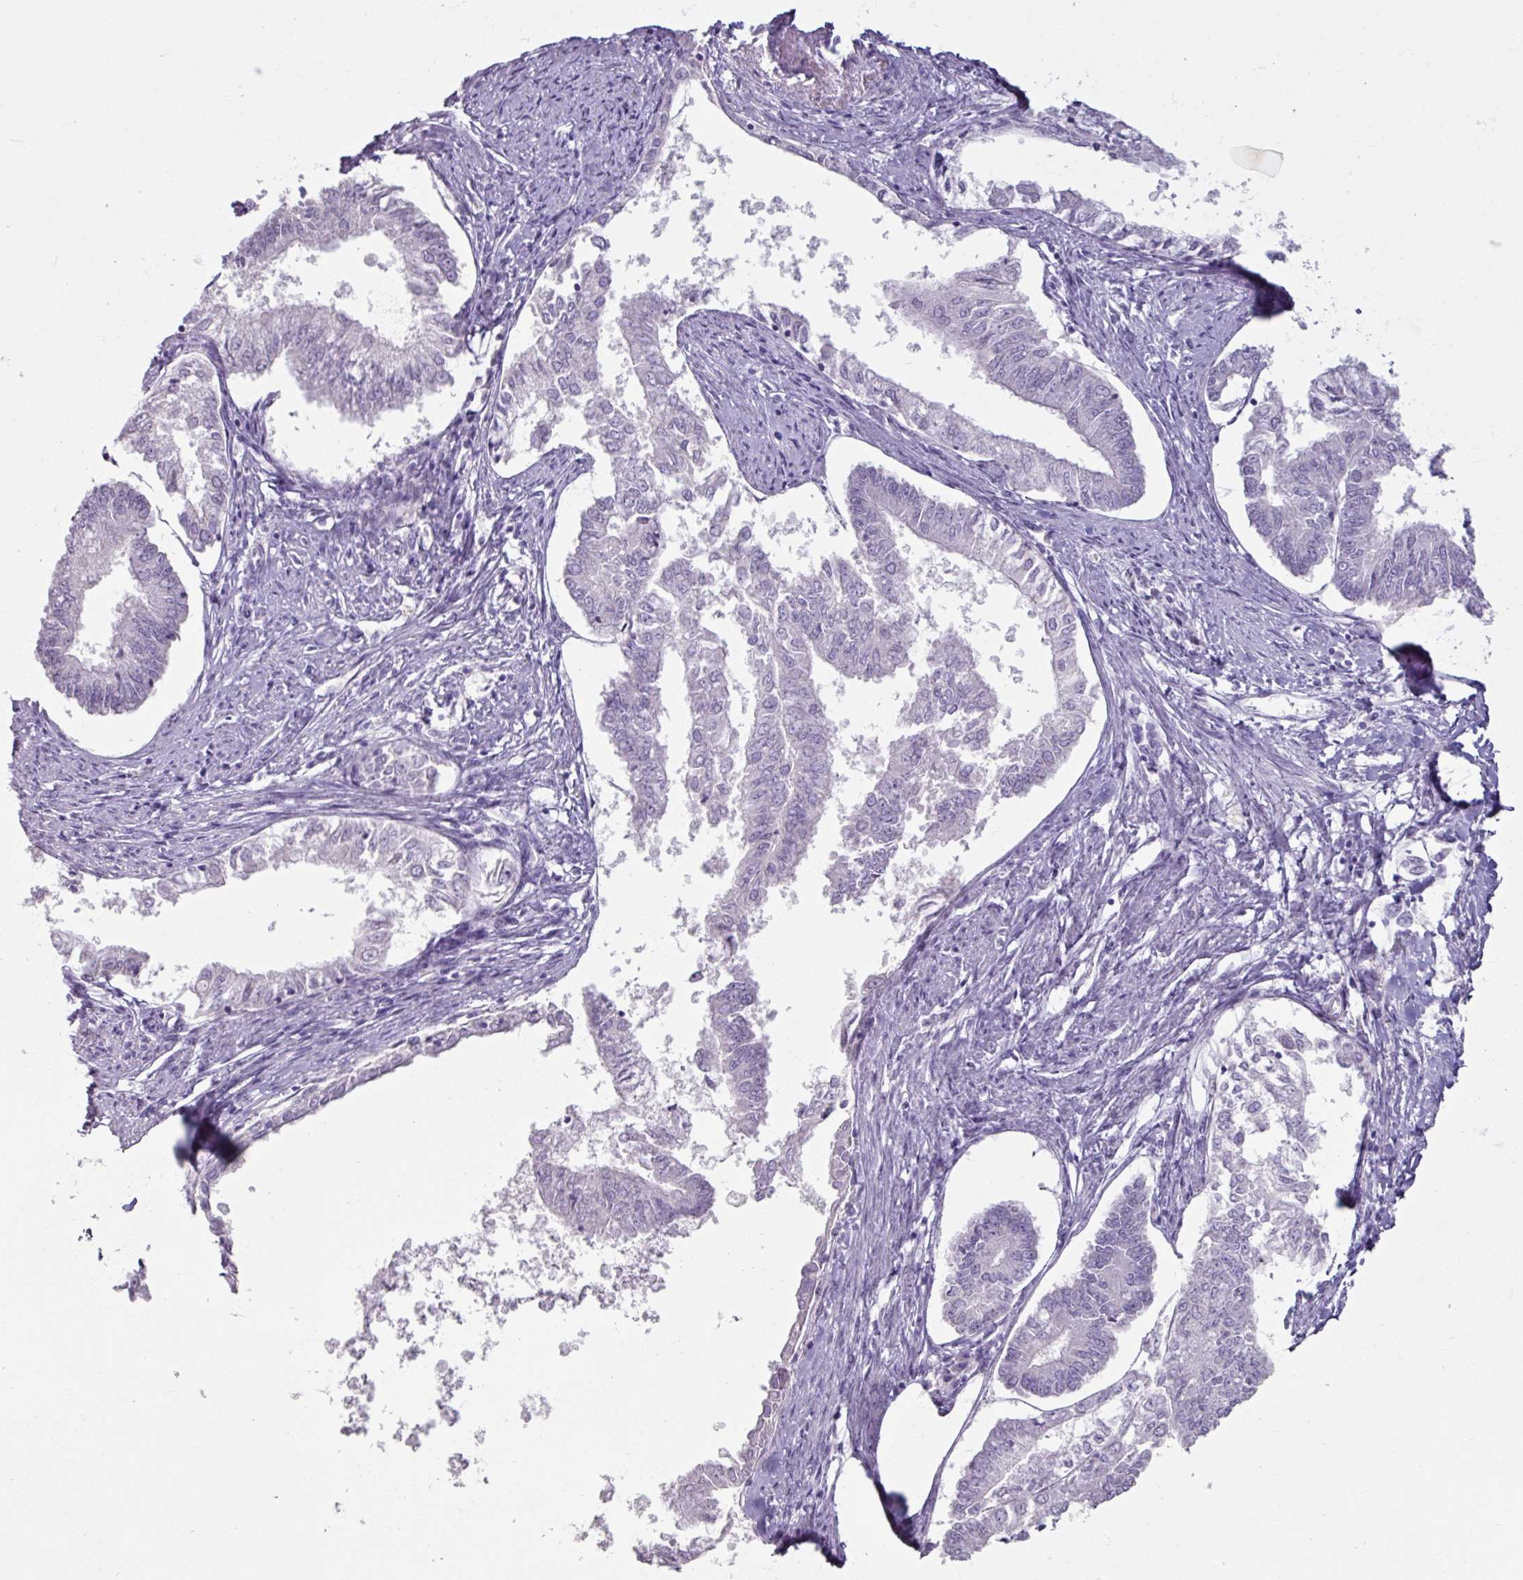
{"staining": {"intensity": "negative", "quantity": "none", "location": "none"}, "tissue": "endometrial cancer", "cell_type": "Tumor cells", "image_type": "cancer", "snomed": [{"axis": "morphology", "description": "Adenocarcinoma, NOS"}, {"axis": "topography", "description": "Endometrium"}], "caption": "Immunohistochemical staining of endometrial cancer shows no significant expression in tumor cells. (Stains: DAB (3,3'-diaminobenzidine) immunohistochemistry with hematoxylin counter stain, Microscopy: brightfield microscopy at high magnification).", "gene": "SLC27A5", "patient": {"sex": "female", "age": 76}}